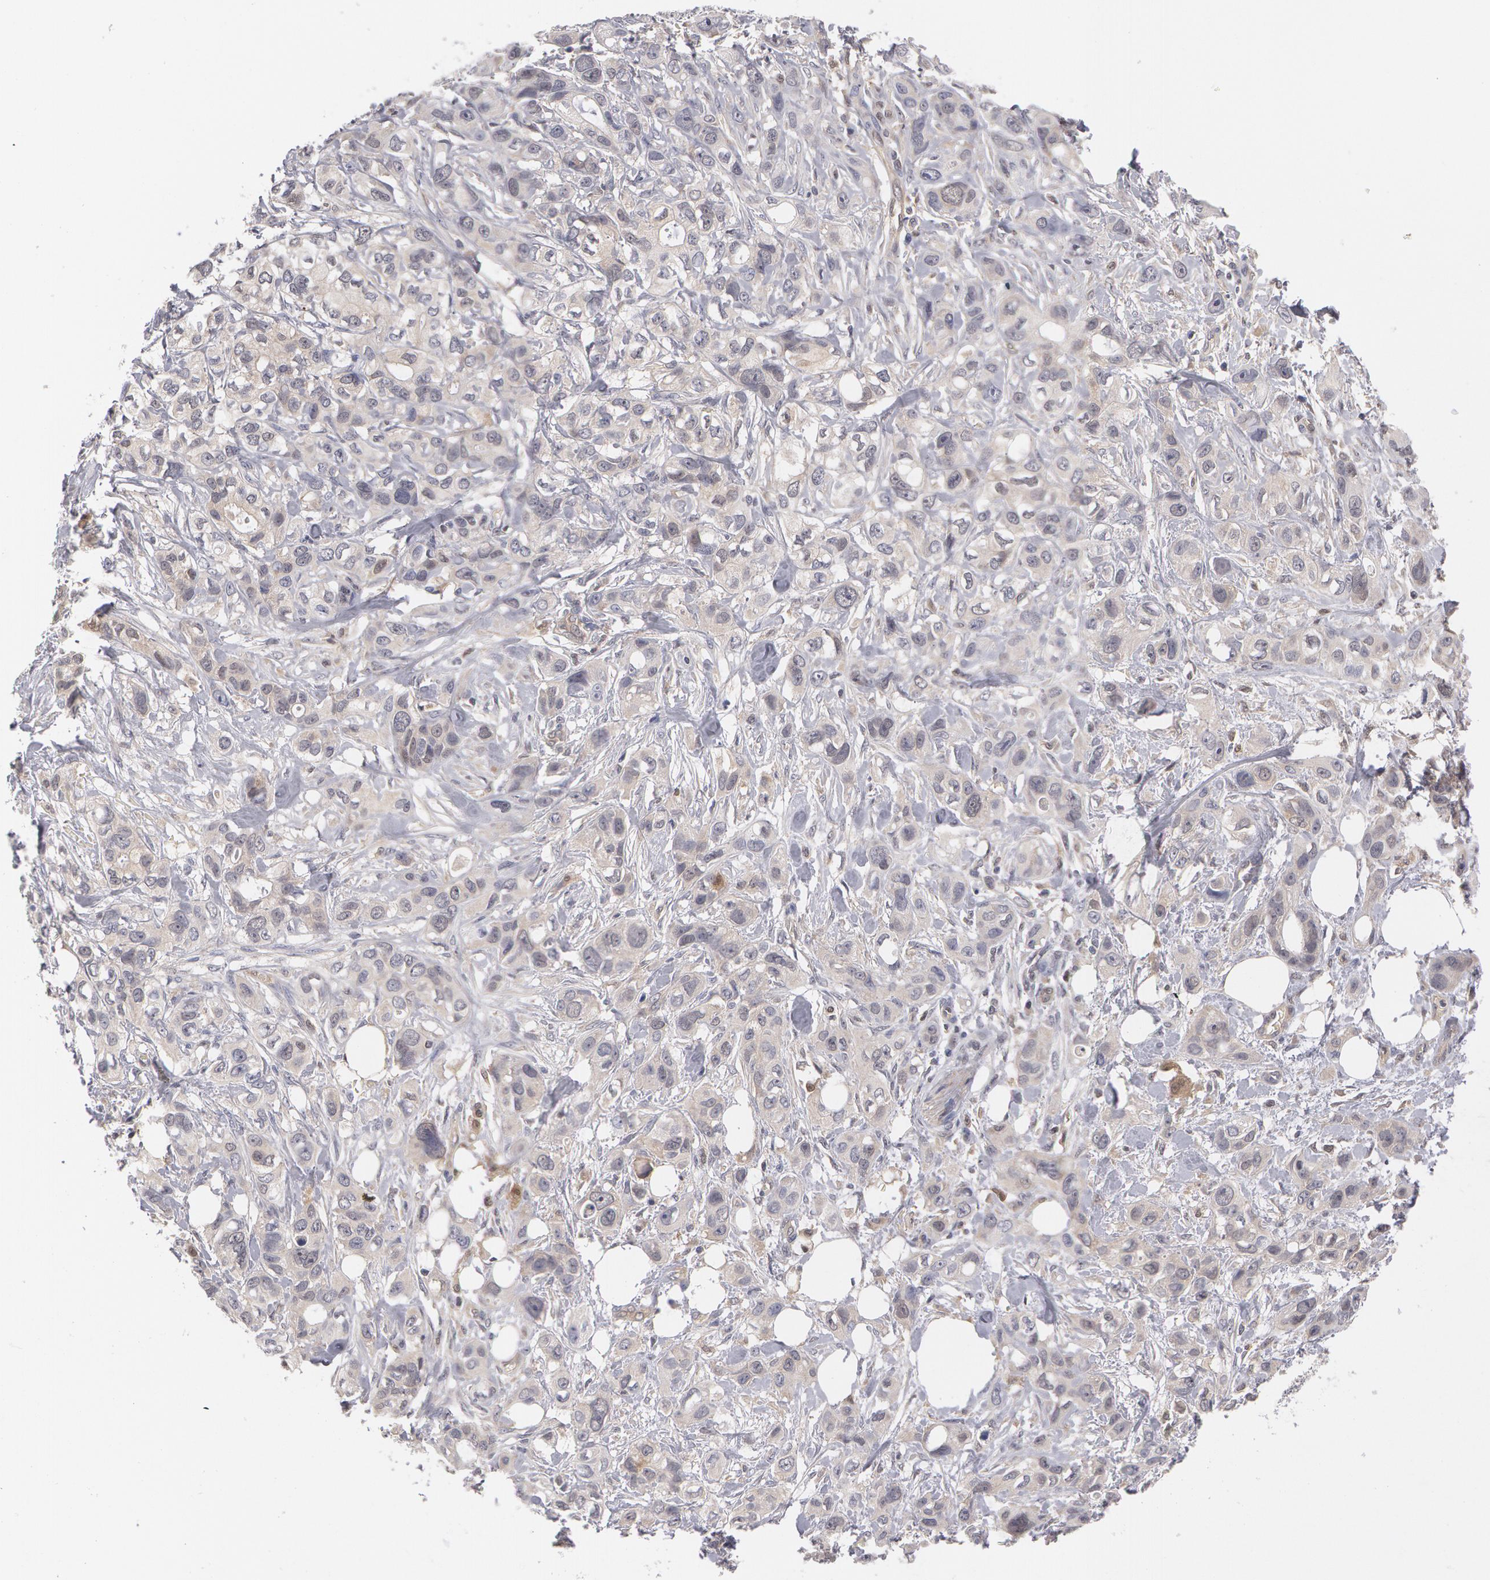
{"staining": {"intensity": "negative", "quantity": "none", "location": "none"}, "tissue": "stomach cancer", "cell_type": "Tumor cells", "image_type": "cancer", "snomed": [{"axis": "morphology", "description": "Adenocarcinoma, NOS"}, {"axis": "topography", "description": "Stomach, upper"}], "caption": "Tumor cells are negative for brown protein staining in adenocarcinoma (stomach). The staining was performed using DAB (3,3'-diaminobenzidine) to visualize the protein expression in brown, while the nuclei were stained in blue with hematoxylin (Magnification: 20x).", "gene": "TXNRD1", "patient": {"sex": "male", "age": 47}}